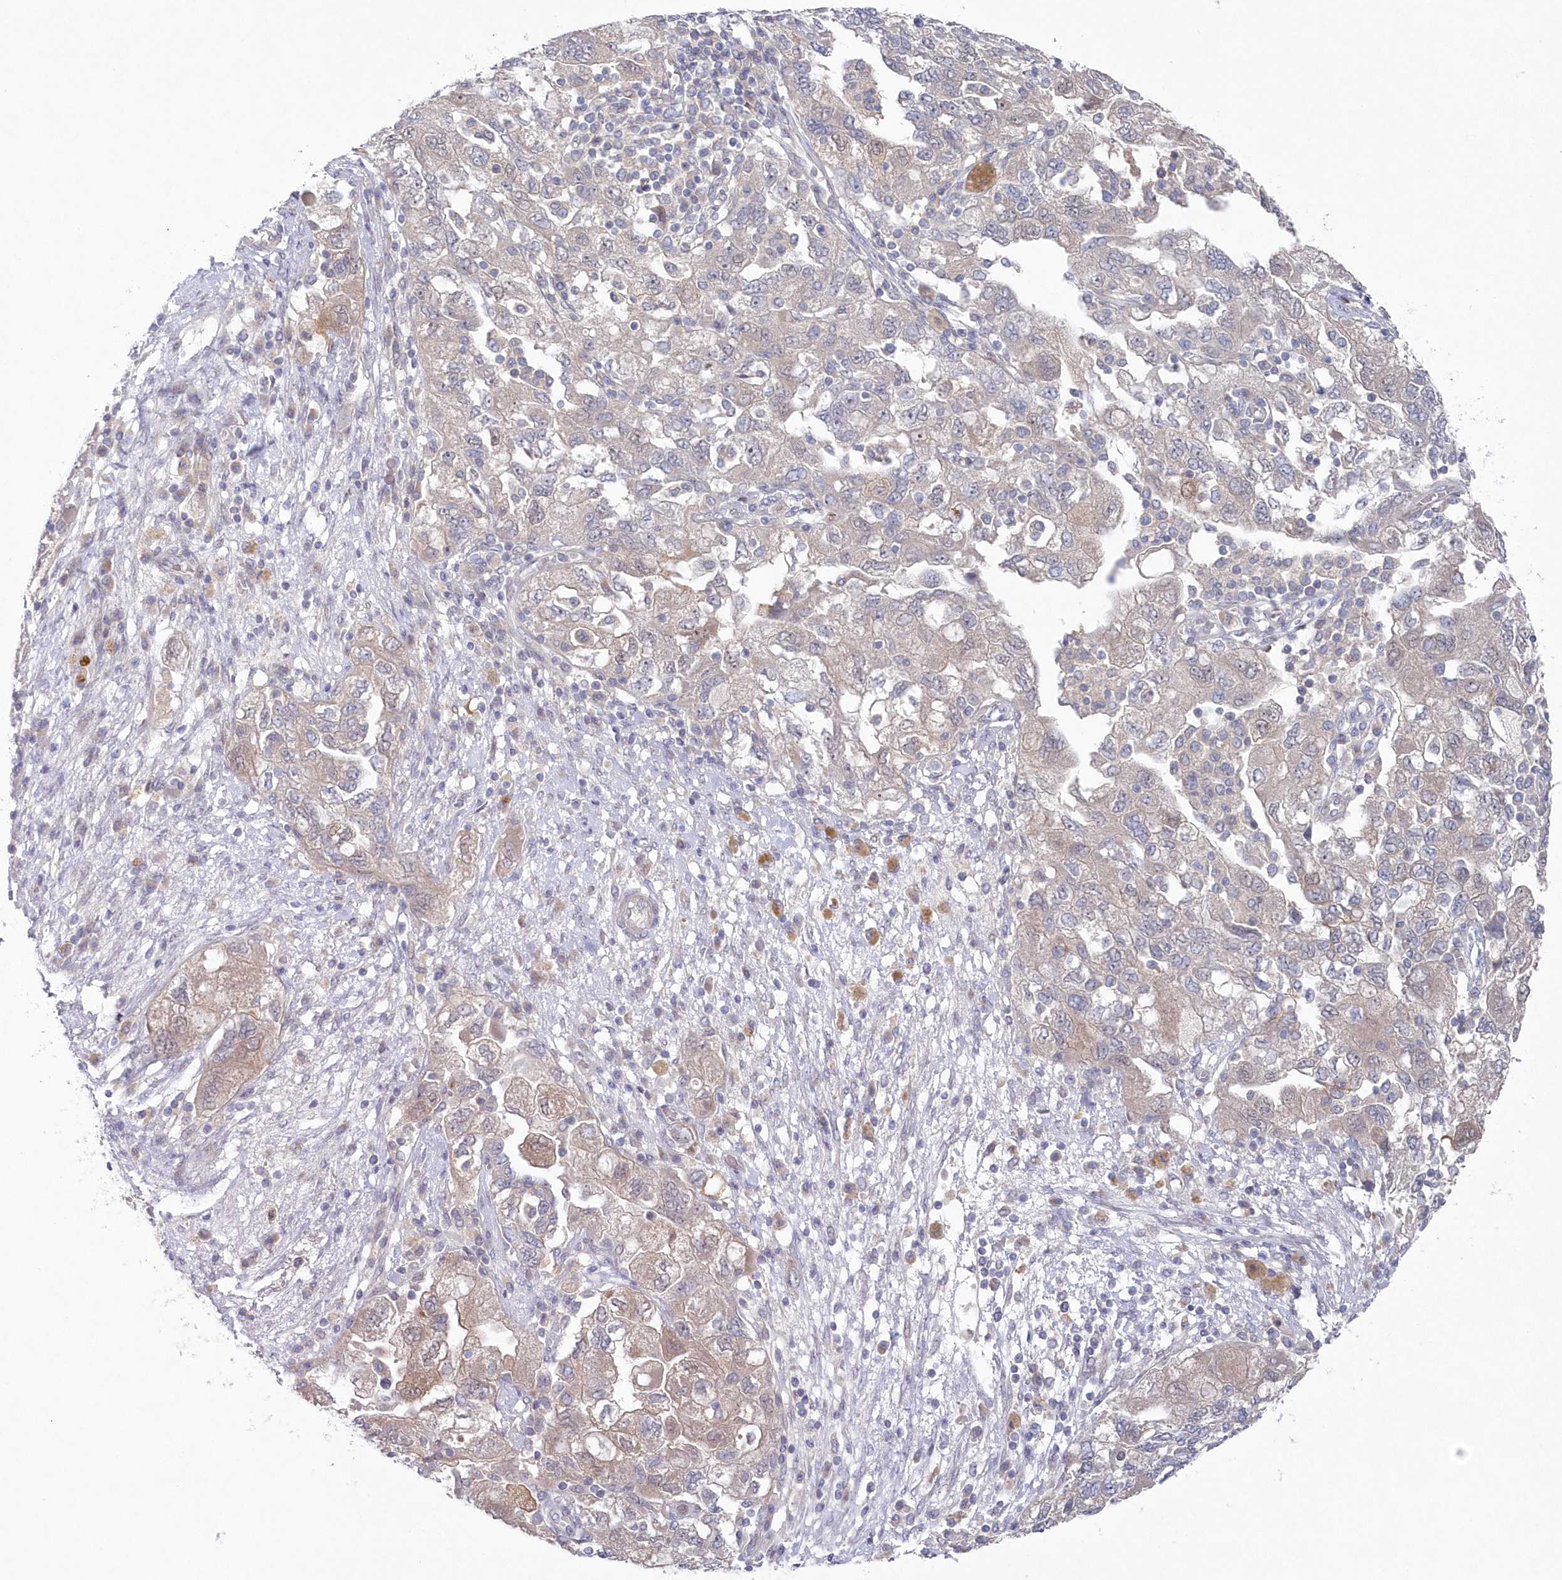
{"staining": {"intensity": "weak", "quantity": "<25%", "location": "cytoplasmic/membranous"}, "tissue": "ovarian cancer", "cell_type": "Tumor cells", "image_type": "cancer", "snomed": [{"axis": "morphology", "description": "Carcinoma, NOS"}, {"axis": "morphology", "description": "Cystadenocarcinoma, serous, NOS"}, {"axis": "topography", "description": "Ovary"}], "caption": "Tumor cells are negative for brown protein staining in ovarian cancer (serous cystadenocarcinoma).", "gene": "KIAA1586", "patient": {"sex": "female", "age": 69}}